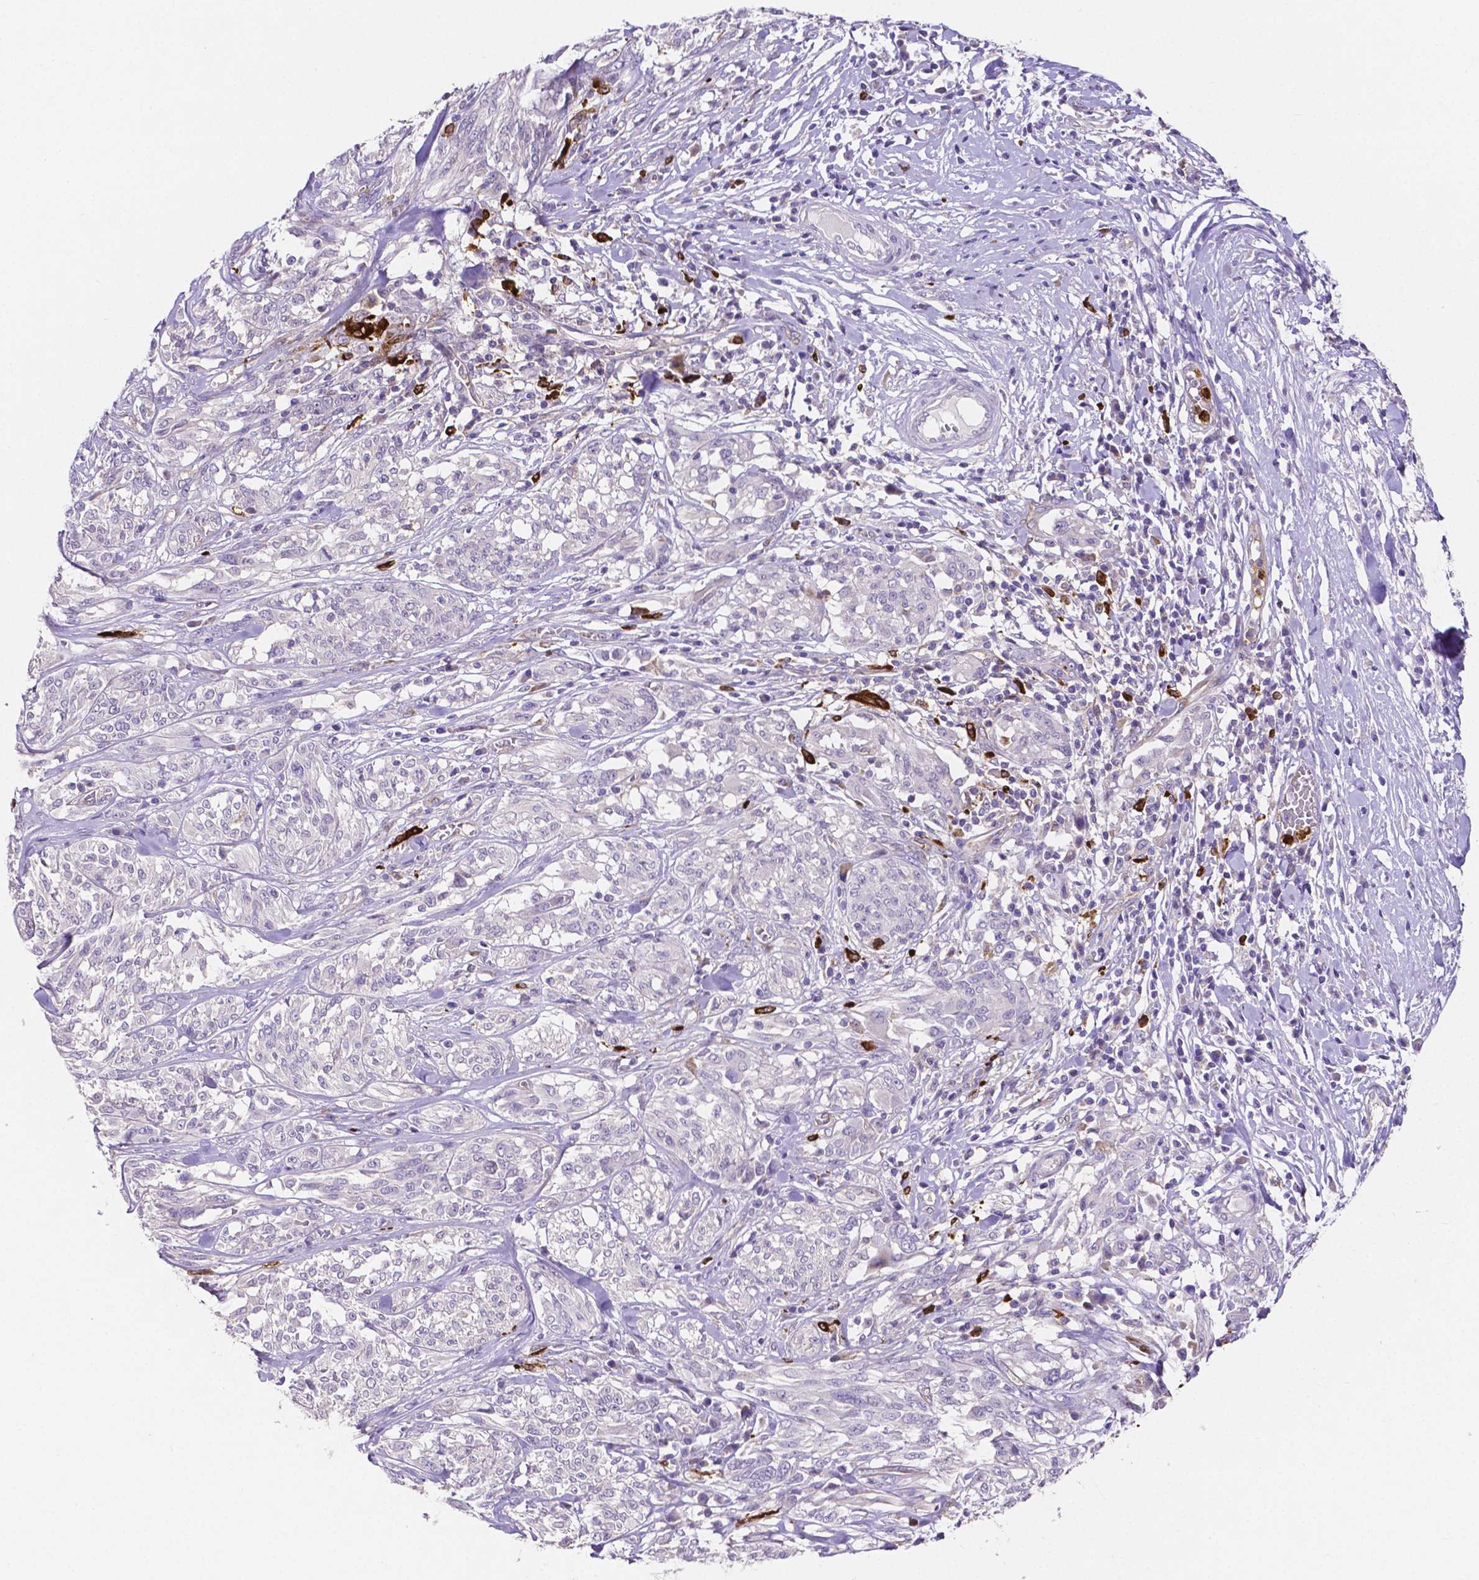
{"staining": {"intensity": "negative", "quantity": "none", "location": "none"}, "tissue": "melanoma", "cell_type": "Tumor cells", "image_type": "cancer", "snomed": [{"axis": "morphology", "description": "Malignant melanoma, NOS"}, {"axis": "topography", "description": "Skin"}], "caption": "High power microscopy image of an immunohistochemistry (IHC) histopathology image of melanoma, revealing no significant positivity in tumor cells. Nuclei are stained in blue.", "gene": "MMP9", "patient": {"sex": "female", "age": 91}}